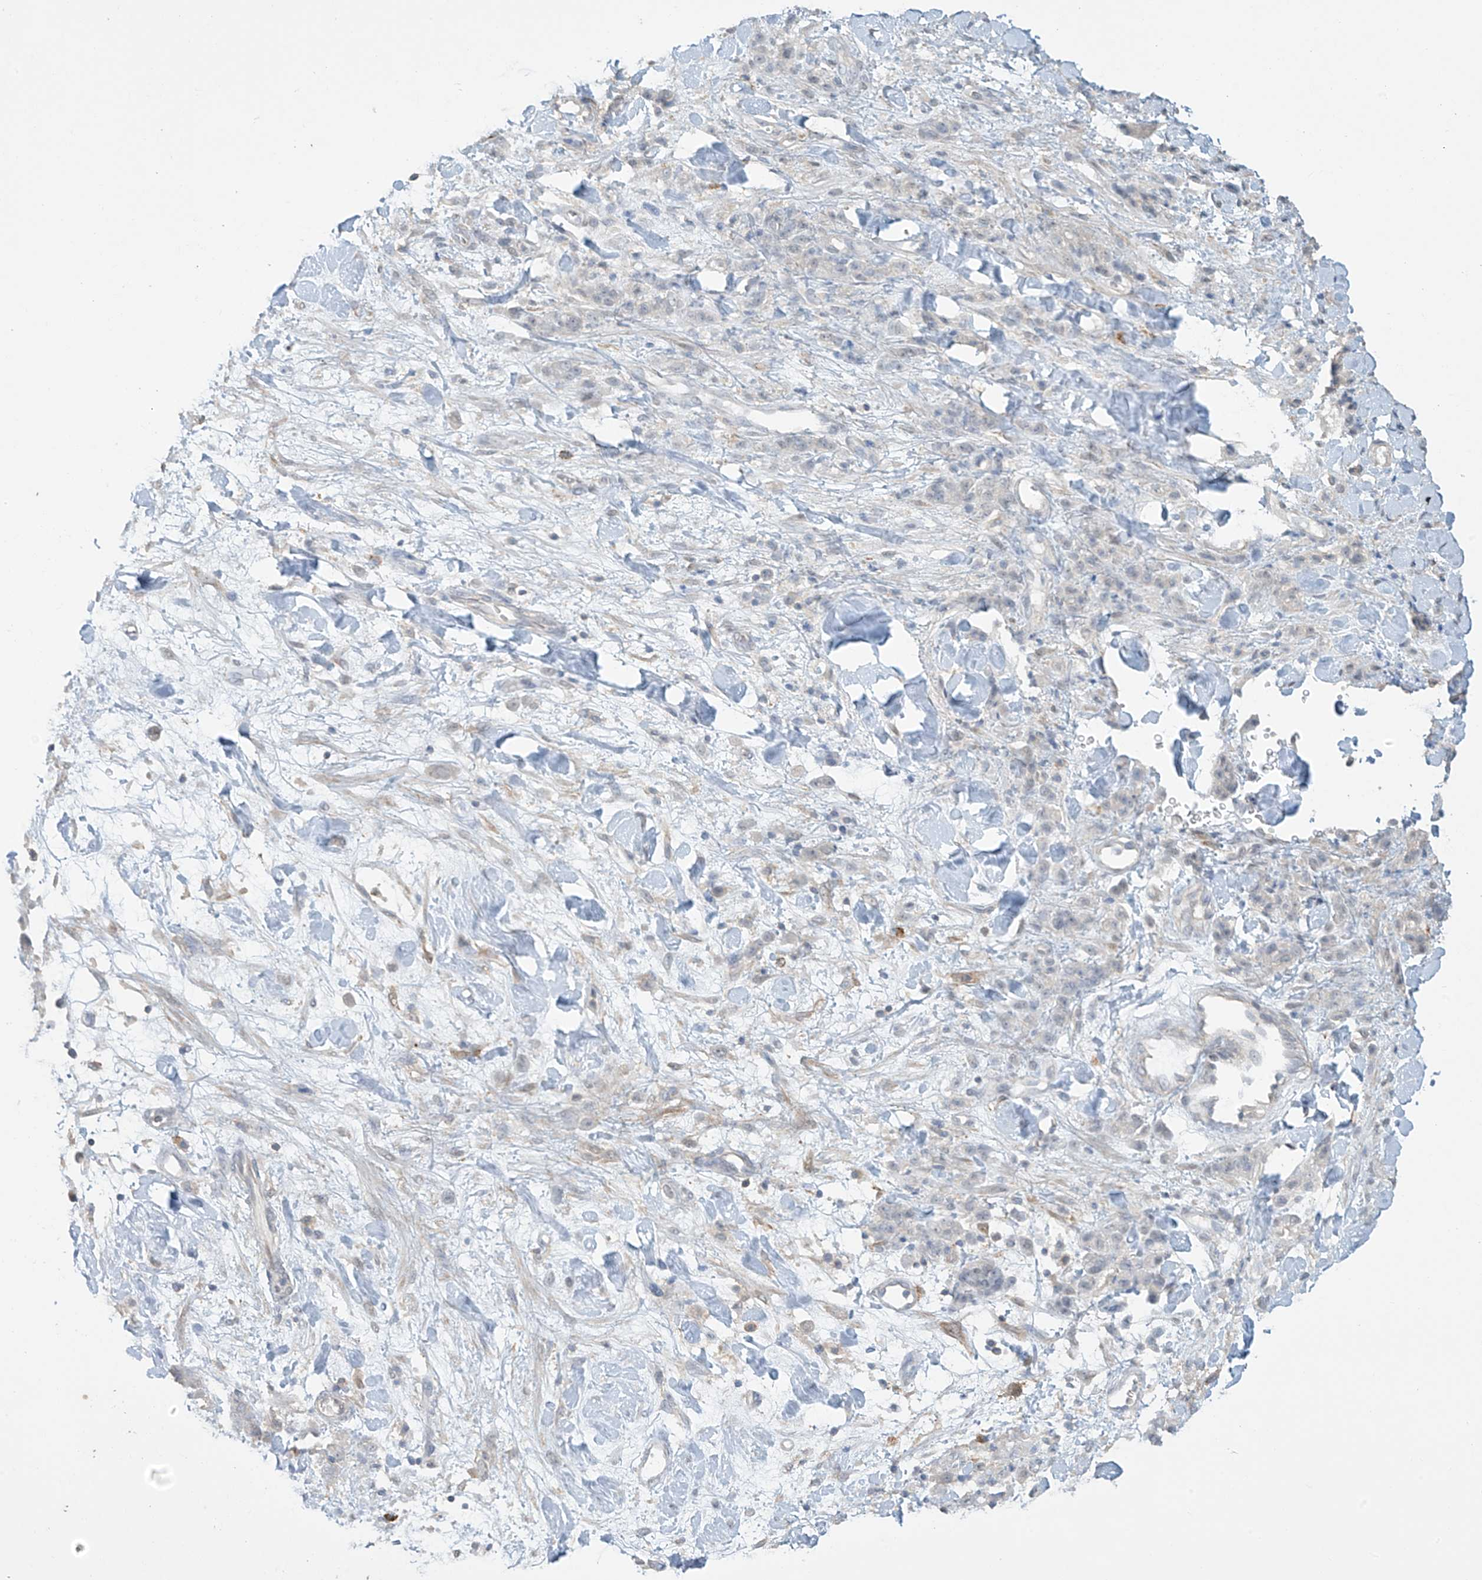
{"staining": {"intensity": "negative", "quantity": "none", "location": "none"}, "tissue": "stomach cancer", "cell_type": "Tumor cells", "image_type": "cancer", "snomed": [{"axis": "morphology", "description": "Normal tissue, NOS"}, {"axis": "morphology", "description": "Adenocarcinoma, NOS"}, {"axis": "topography", "description": "Stomach"}], "caption": "Immunohistochemistry of human stomach cancer (adenocarcinoma) displays no expression in tumor cells.", "gene": "TAGAP", "patient": {"sex": "male", "age": 82}}